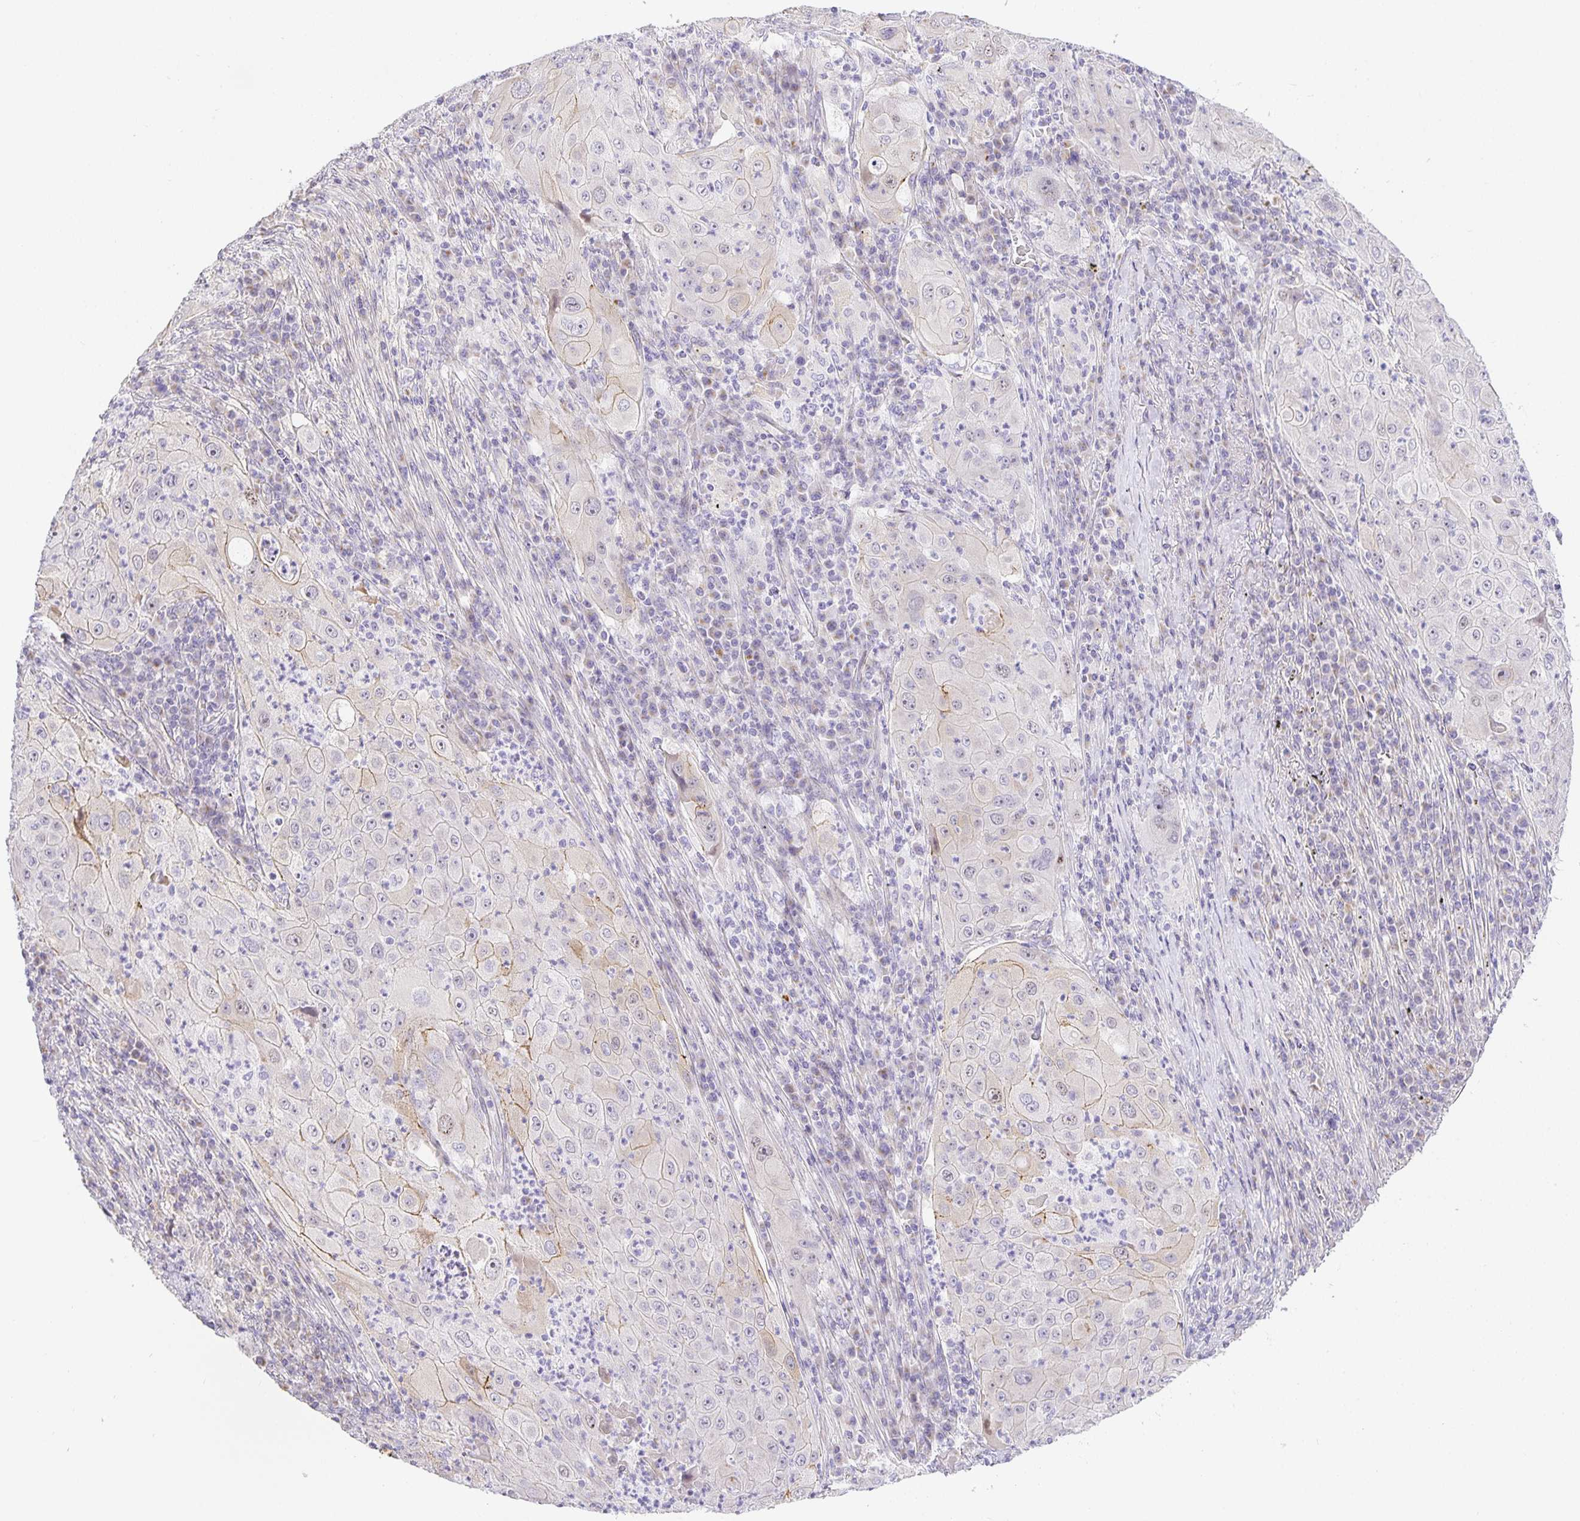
{"staining": {"intensity": "weak", "quantity": "<25%", "location": "cytoplasmic/membranous"}, "tissue": "lung cancer", "cell_type": "Tumor cells", "image_type": "cancer", "snomed": [{"axis": "morphology", "description": "Squamous cell carcinoma, NOS"}, {"axis": "topography", "description": "Lung"}], "caption": "Tumor cells are negative for brown protein staining in lung squamous cell carcinoma.", "gene": "TJP3", "patient": {"sex": "female", "age": 59}}